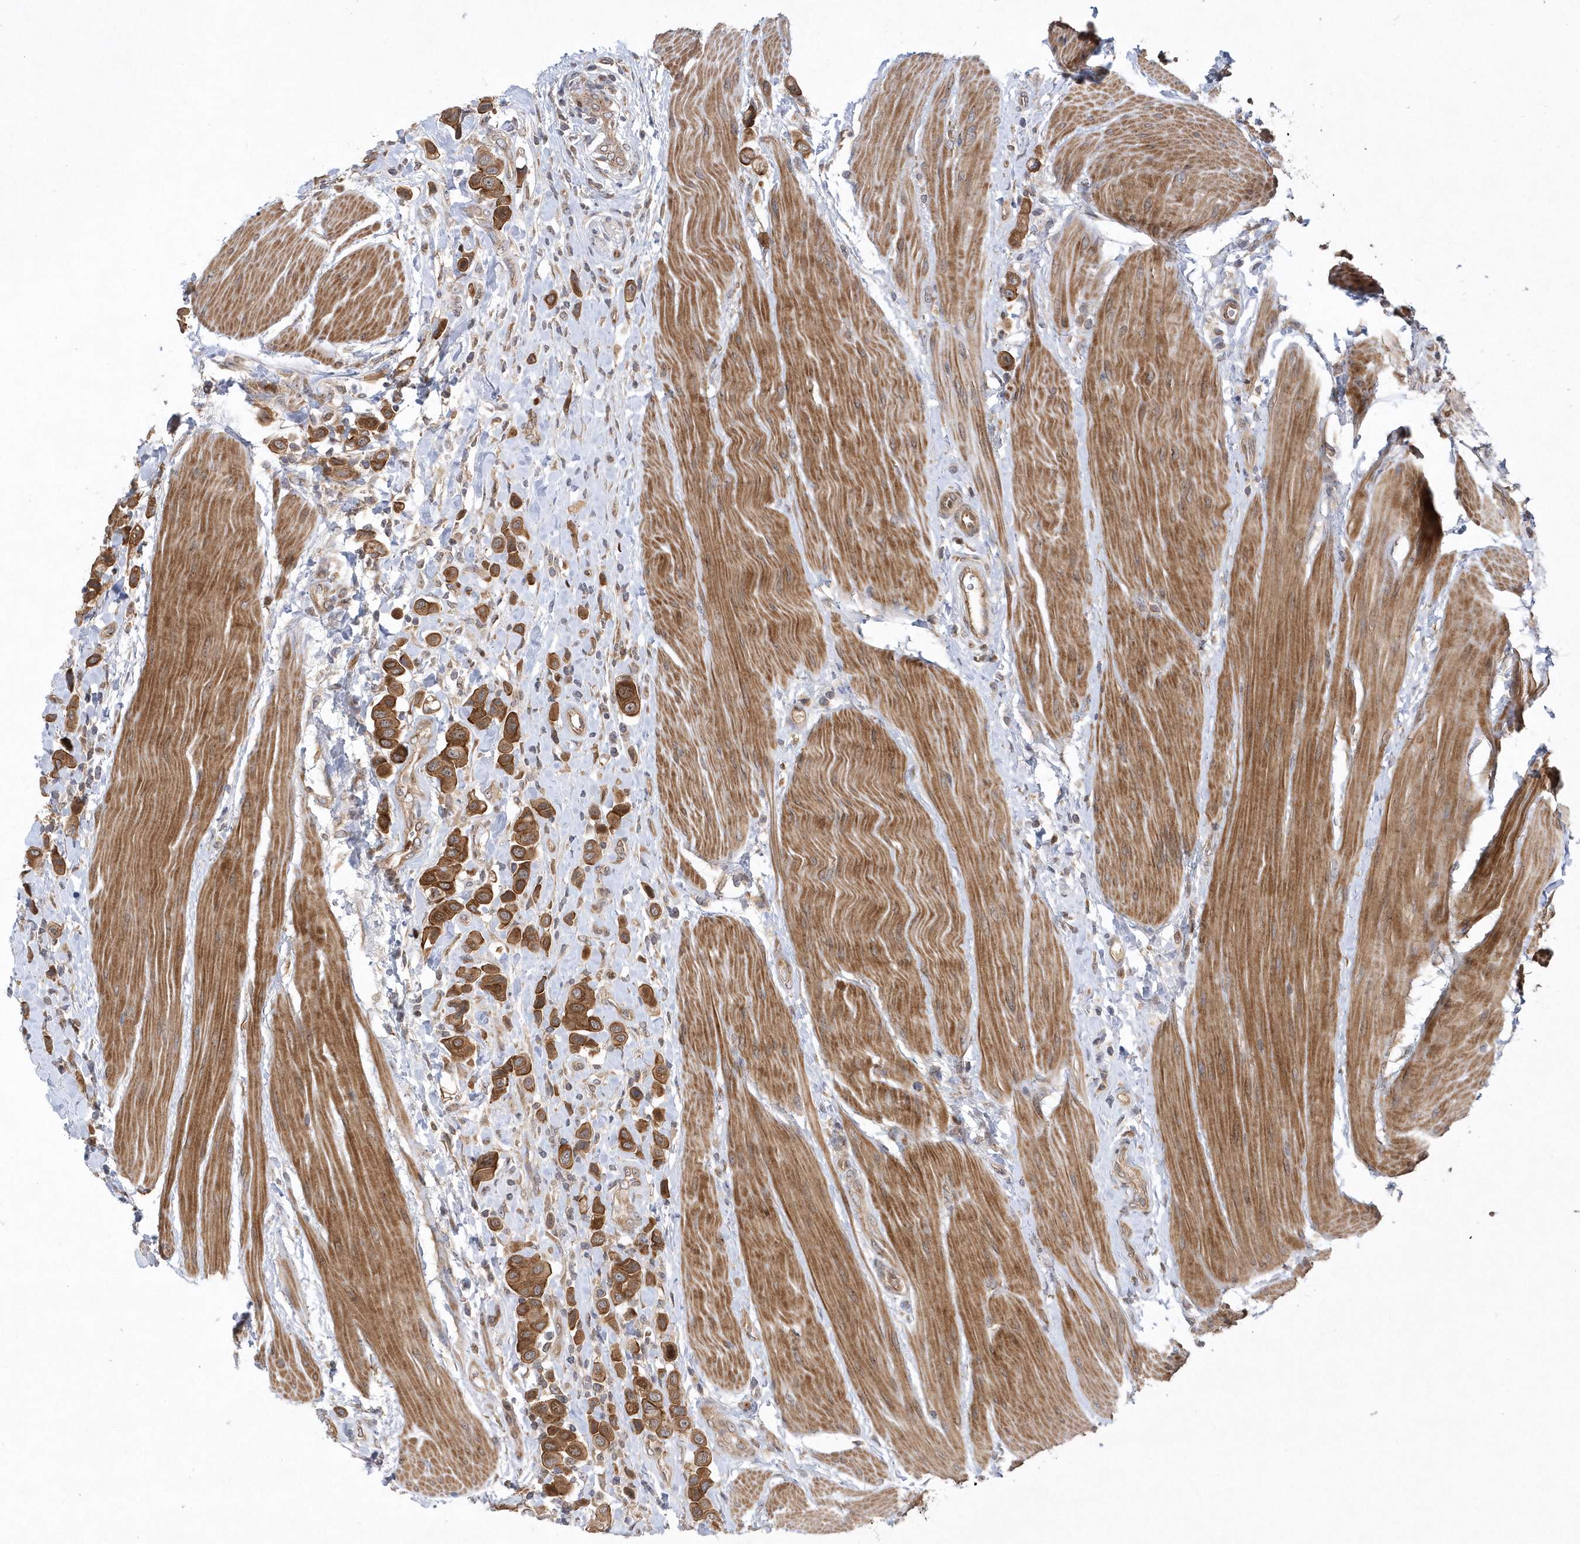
{"staining": {"intensity": "strong", "quantity": ">75%", "location": "cytoplasmic/membranous"}, "tissue": "urothelial cancer", "cell_type": "Tumor cells", "image_type": "cancer", "snomed": [{"axis": "morphology", "description": "Urothelial carcinoma, High grade"}, {"axis": "topography", "description": "Urinary bladder"}], "caption": "A high amount of strong cytoplasmic/membranous staining is seen in about >75% of tumor cells in urothelial cancer tissue. The staining was performed using DAB to visualize the protein expression in brown, while the nuclei were stained in blue with hematoxylin (Magnification: 20x).", "gene": "MXI1", "patient": {"sex": "male", "age": 50}}